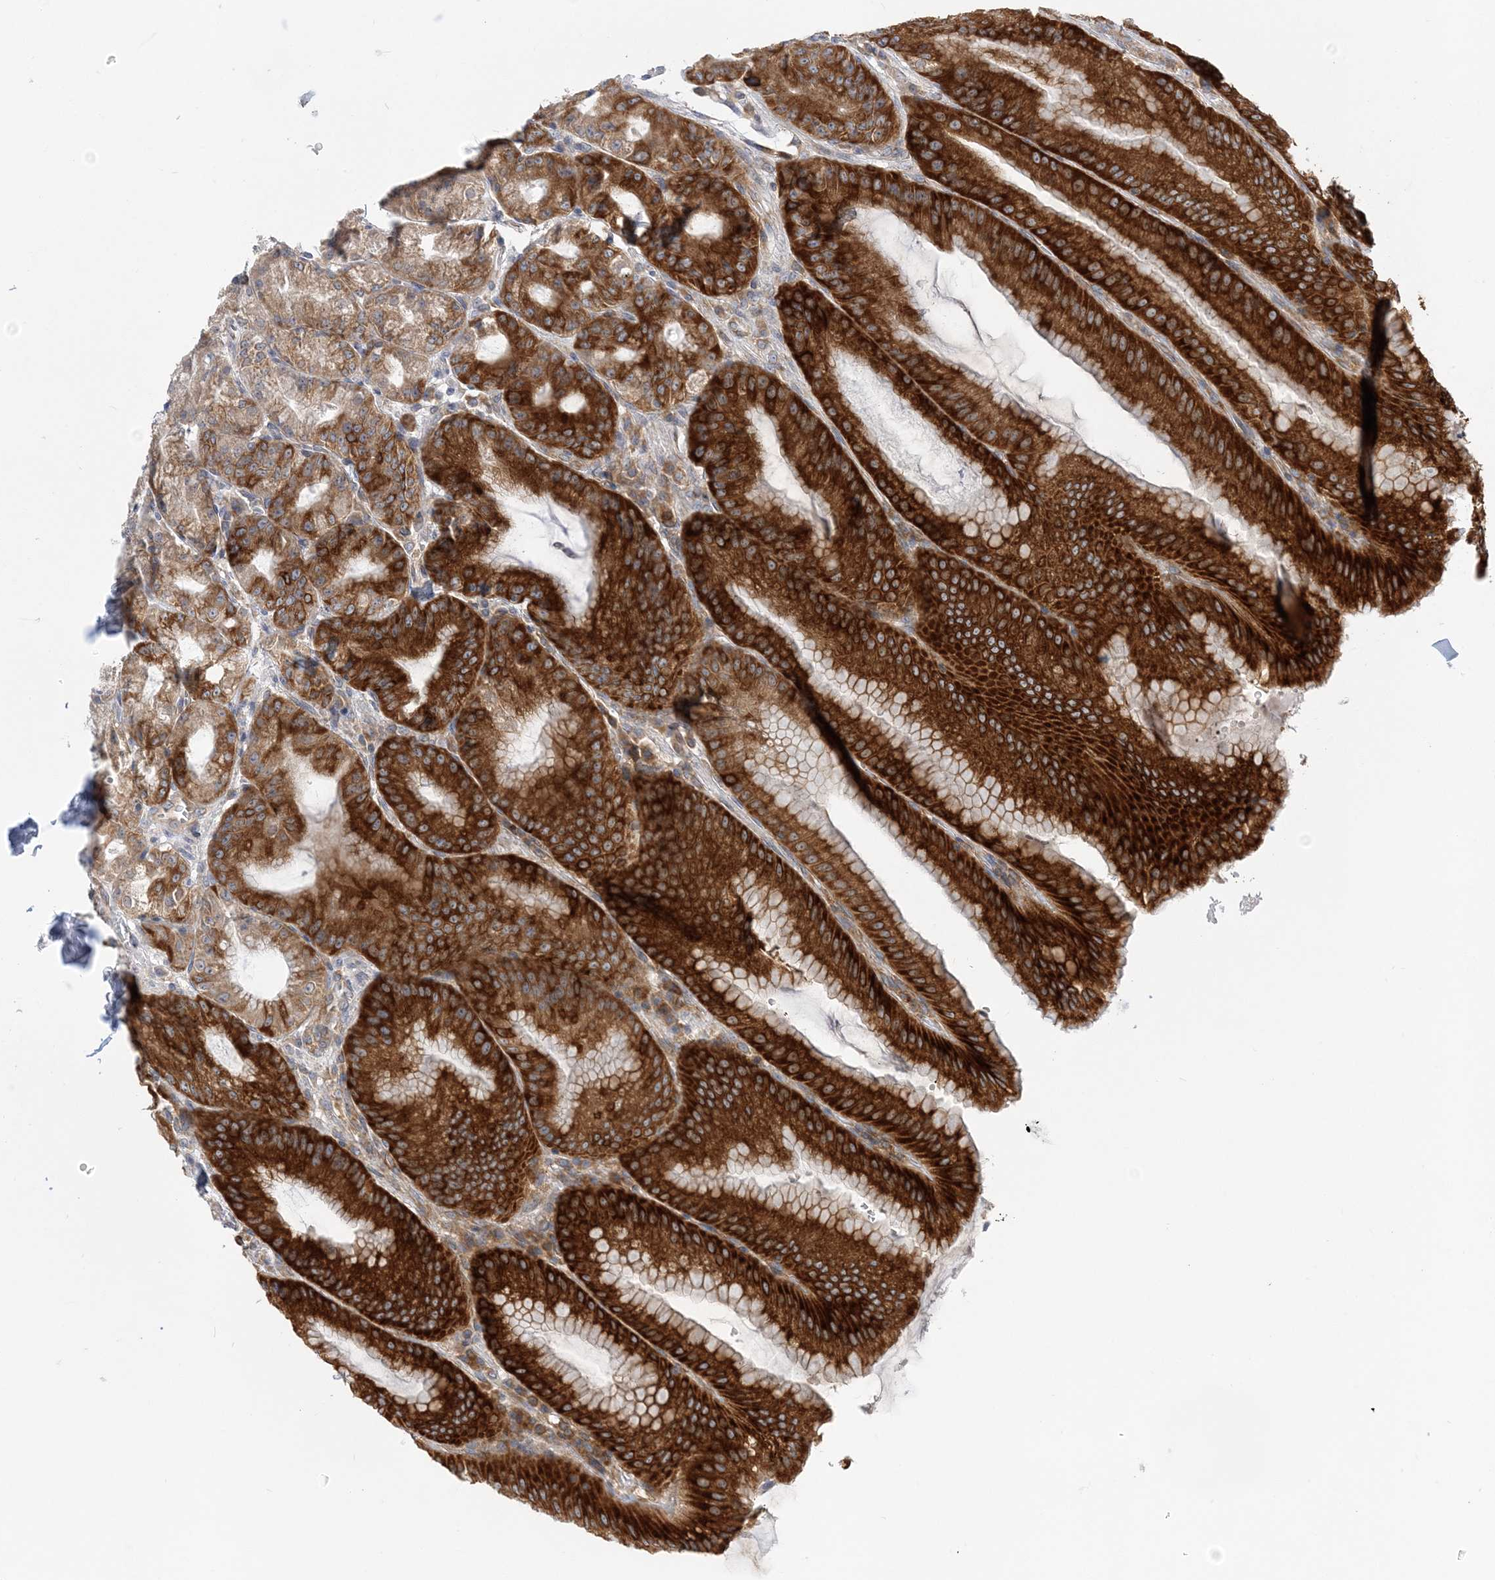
{"staining": {"intensity": "strong", "quantity": ">75%", "location": "cytoplasmic/membranous"}, "tissue": "stomach", "cell_type": "Glandular cells", "image_type": "normal", "snomed": [{"axis": "morphology", "description": "Normal tissue, NOS"}, {"axis": "topography", "description": "Stomach, upper"}, {"axis": "topography", "description": "Stomach, lower"}], "caption": "Immunohistochemistry (IHC) staining of benign stomach, which exhibits high levels of strong cytoplasmic/membranous staining in about >75% of glandular cells indicating strong cytoplasmic/membranous protein expression. The staining was performed using DAB (3,3'-diaminobenzidine) (brown) for protein detection and nuclei were counterstained in hematoxylin (blue).", "gene": "LARP4B", "patient": {"sex": "male", "age": 71}}